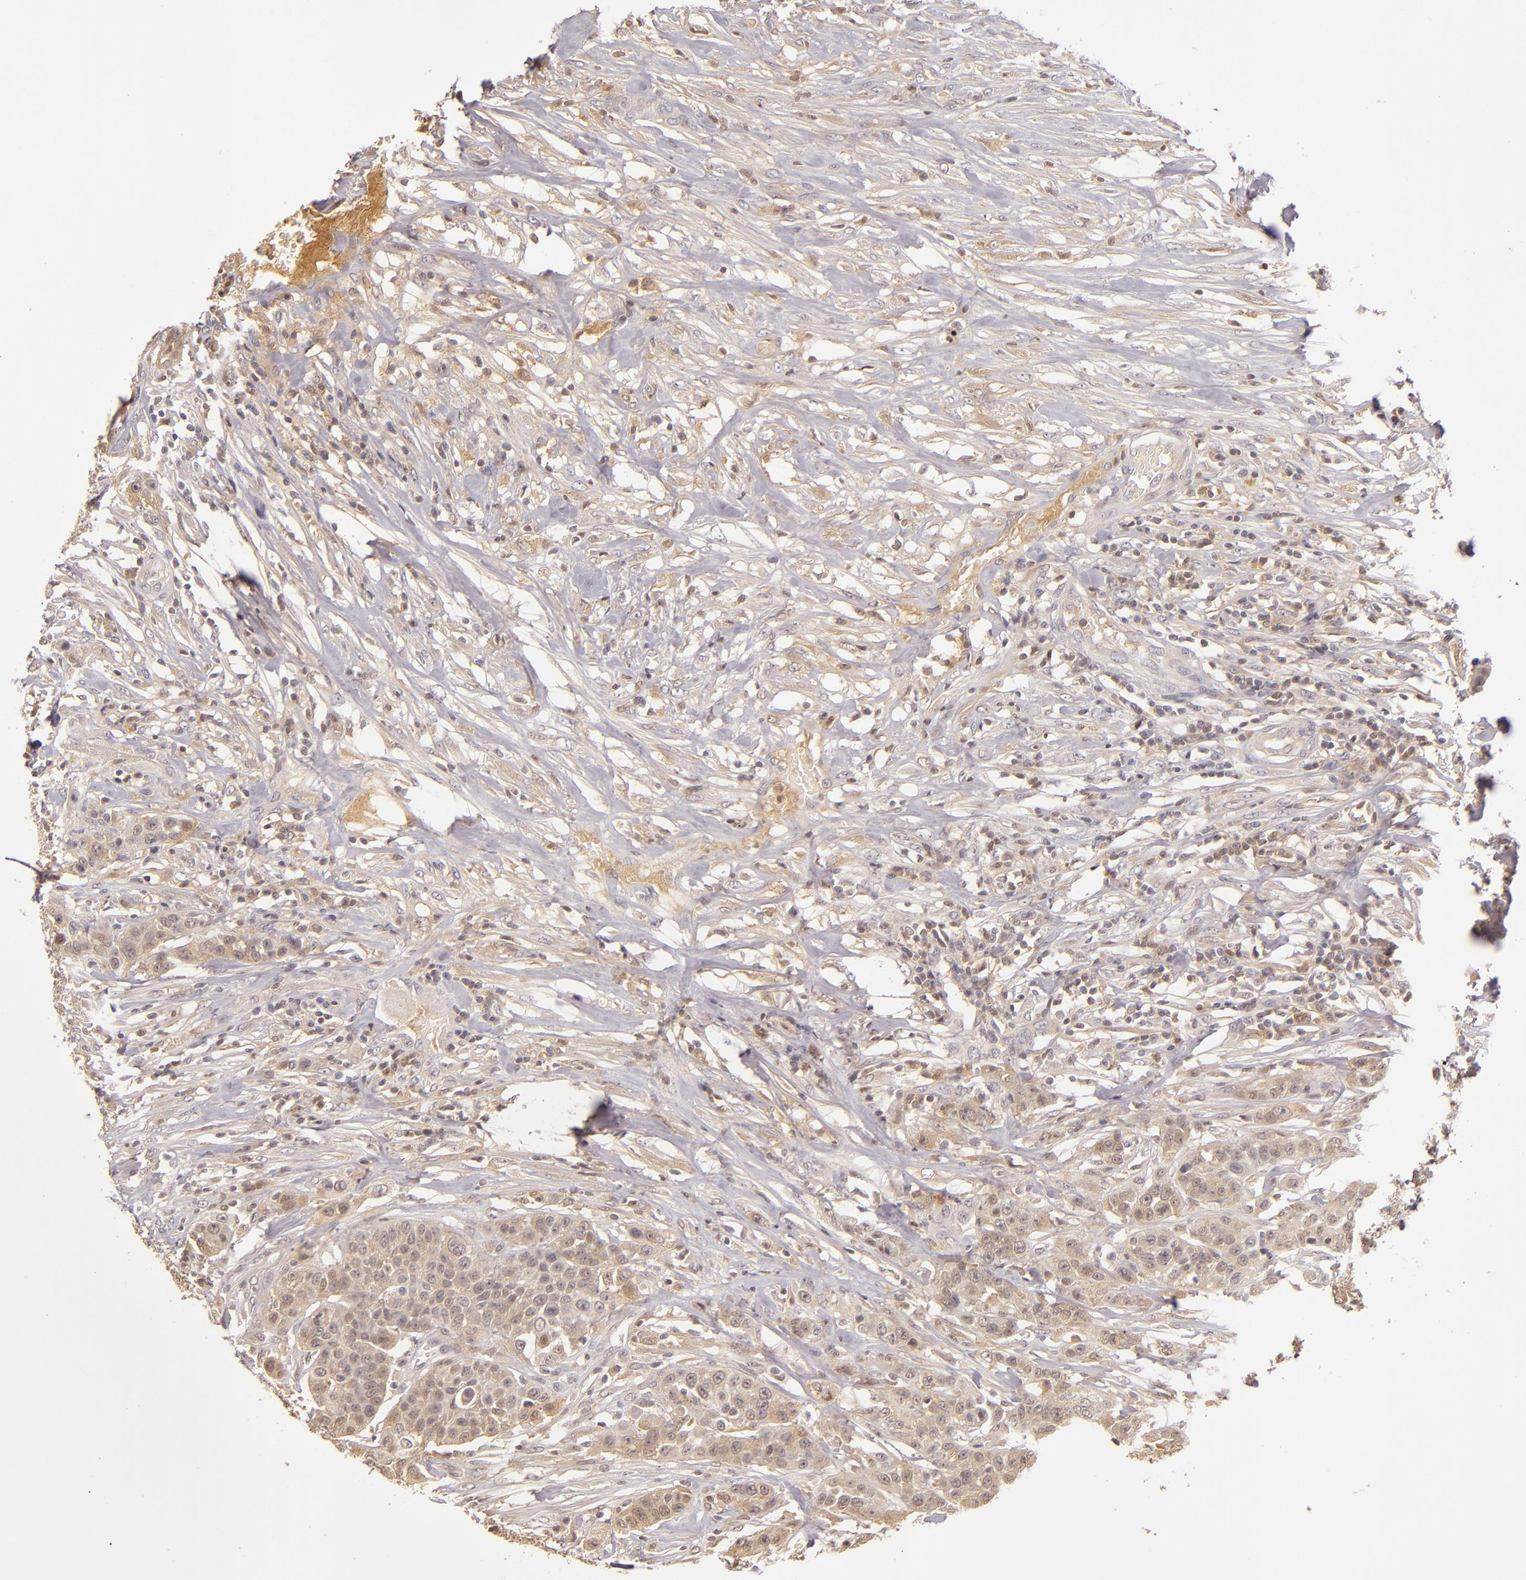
{"staining": {"intensity": "weak", "quantity": ">75%", "location": "cytoplasmic/membranous,nuclear"}, "tissue": "urothelial cancer", "cell_type": "Tumor cells", "image_type": "cancer", "snomed": [{"axis": "morphology", "description": "Urothelial carcinoma, High grade"}, {"axis": "topography", "description": "Urinary bladder"}], "caption": "Protein expression analysis of urothelial cancer displays weak cytoplasmic/membranous and nuclear expression in approximately >75% of tumor cells. (Brightfield microscopy of DAB IHC at high magnification).", "gene": "LRG1", "patient": {"sex": "male", "age": 74}}